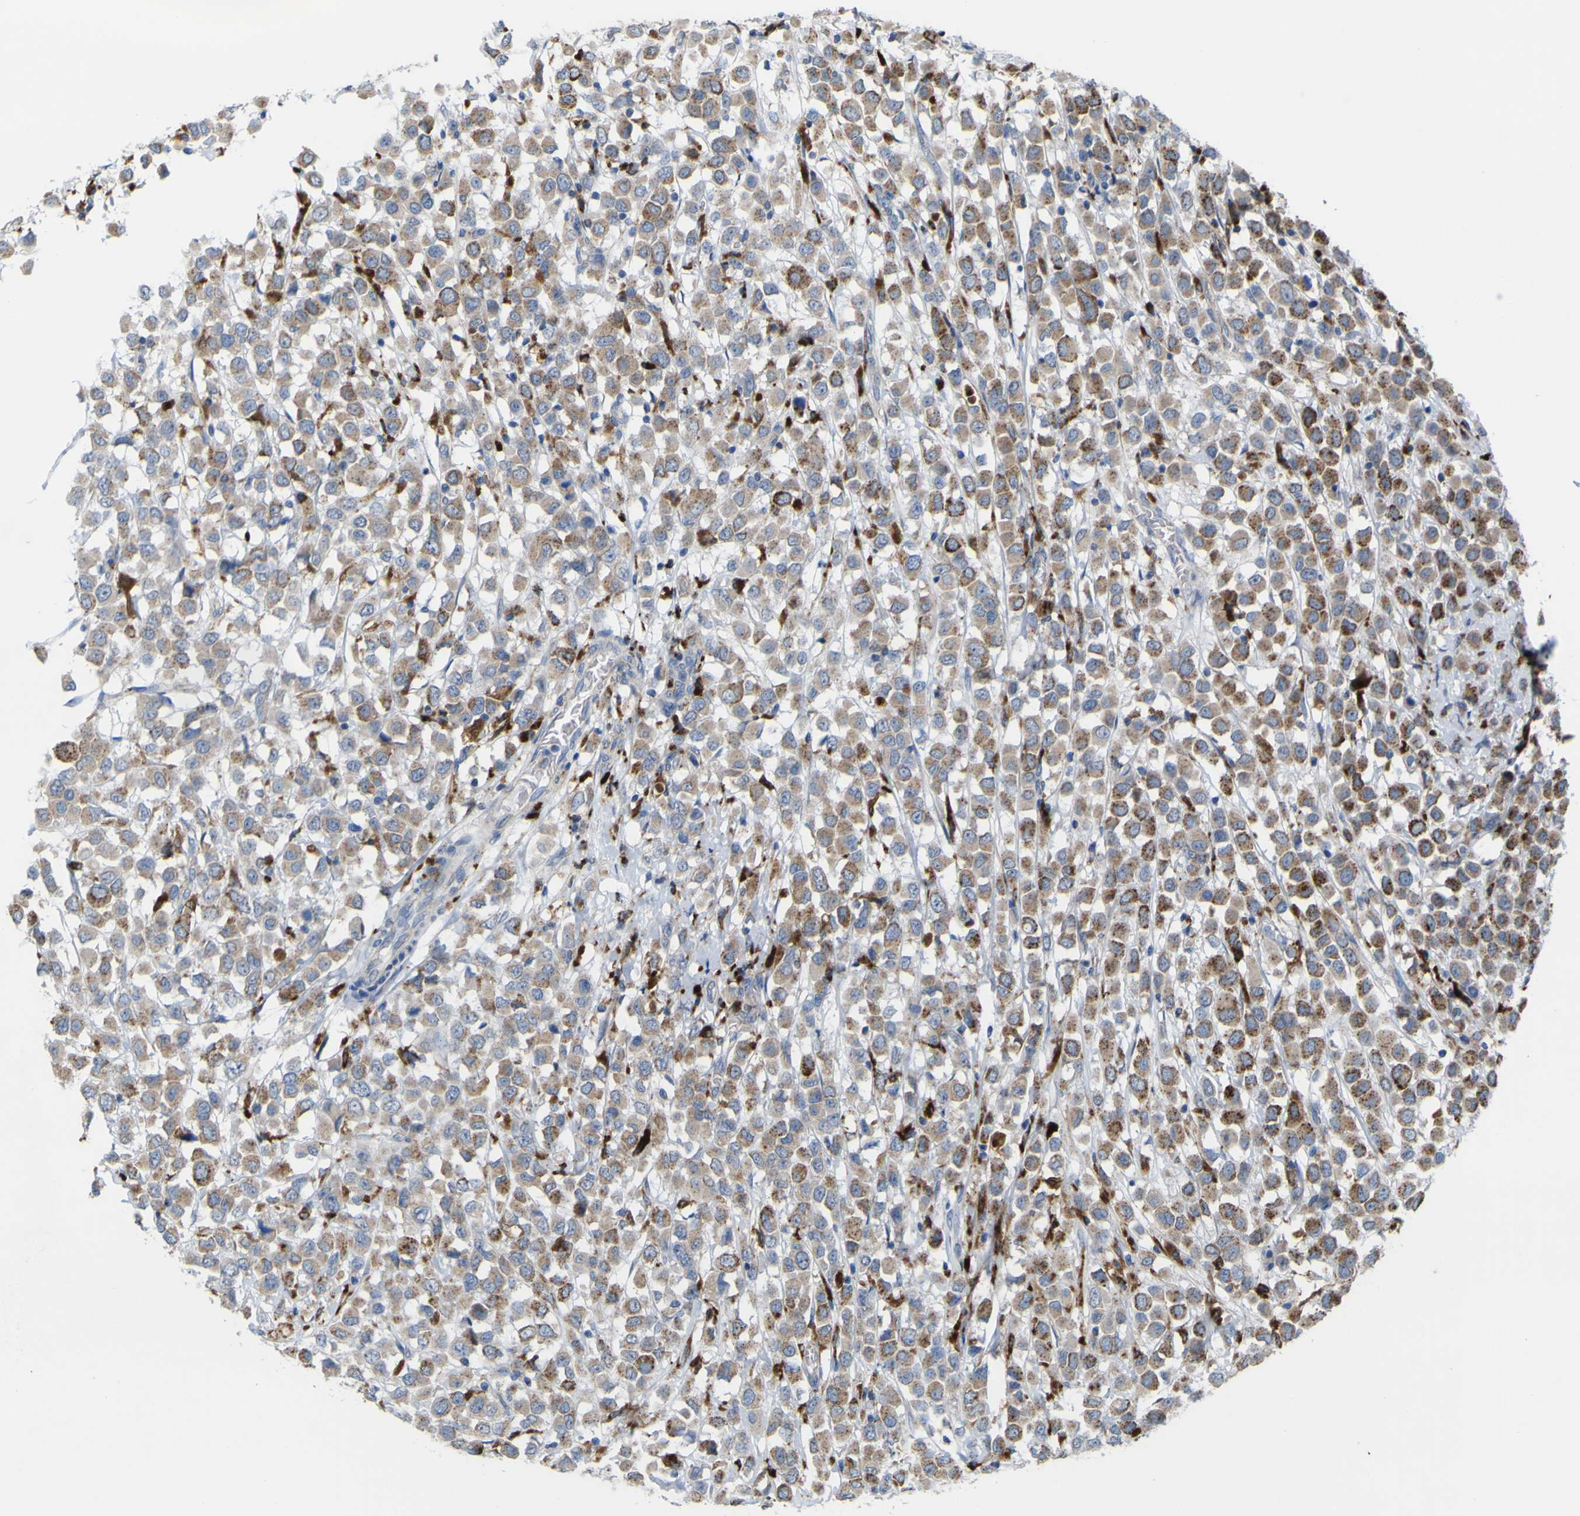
{"staining": {"intensity": "moderate", "quantity": ">75%", "location": "cytoplasmic/membranous"}, "tissue": "breast cancer", "cell_type": "Tumor cells", "image_type": "cancer", "snomed": [{"axis": "morphology", "description": "Duct carcinoma"}, {"axis": "topography", "description": "Breast"}], "caption": "Immunohistochemistry (IHC) (DAB (3,3'-diaminobenzidine)) staining of human breast invasive ductal carcinoma demonstrates moderate cytoplasmic/membranous protein expression in approximately >75% of tumor cells. (brown staining indicates protein expression, while blue staining denotes nuclei).", "gene": "PLD3", "patient": {"sex": "female", "age": 61}}